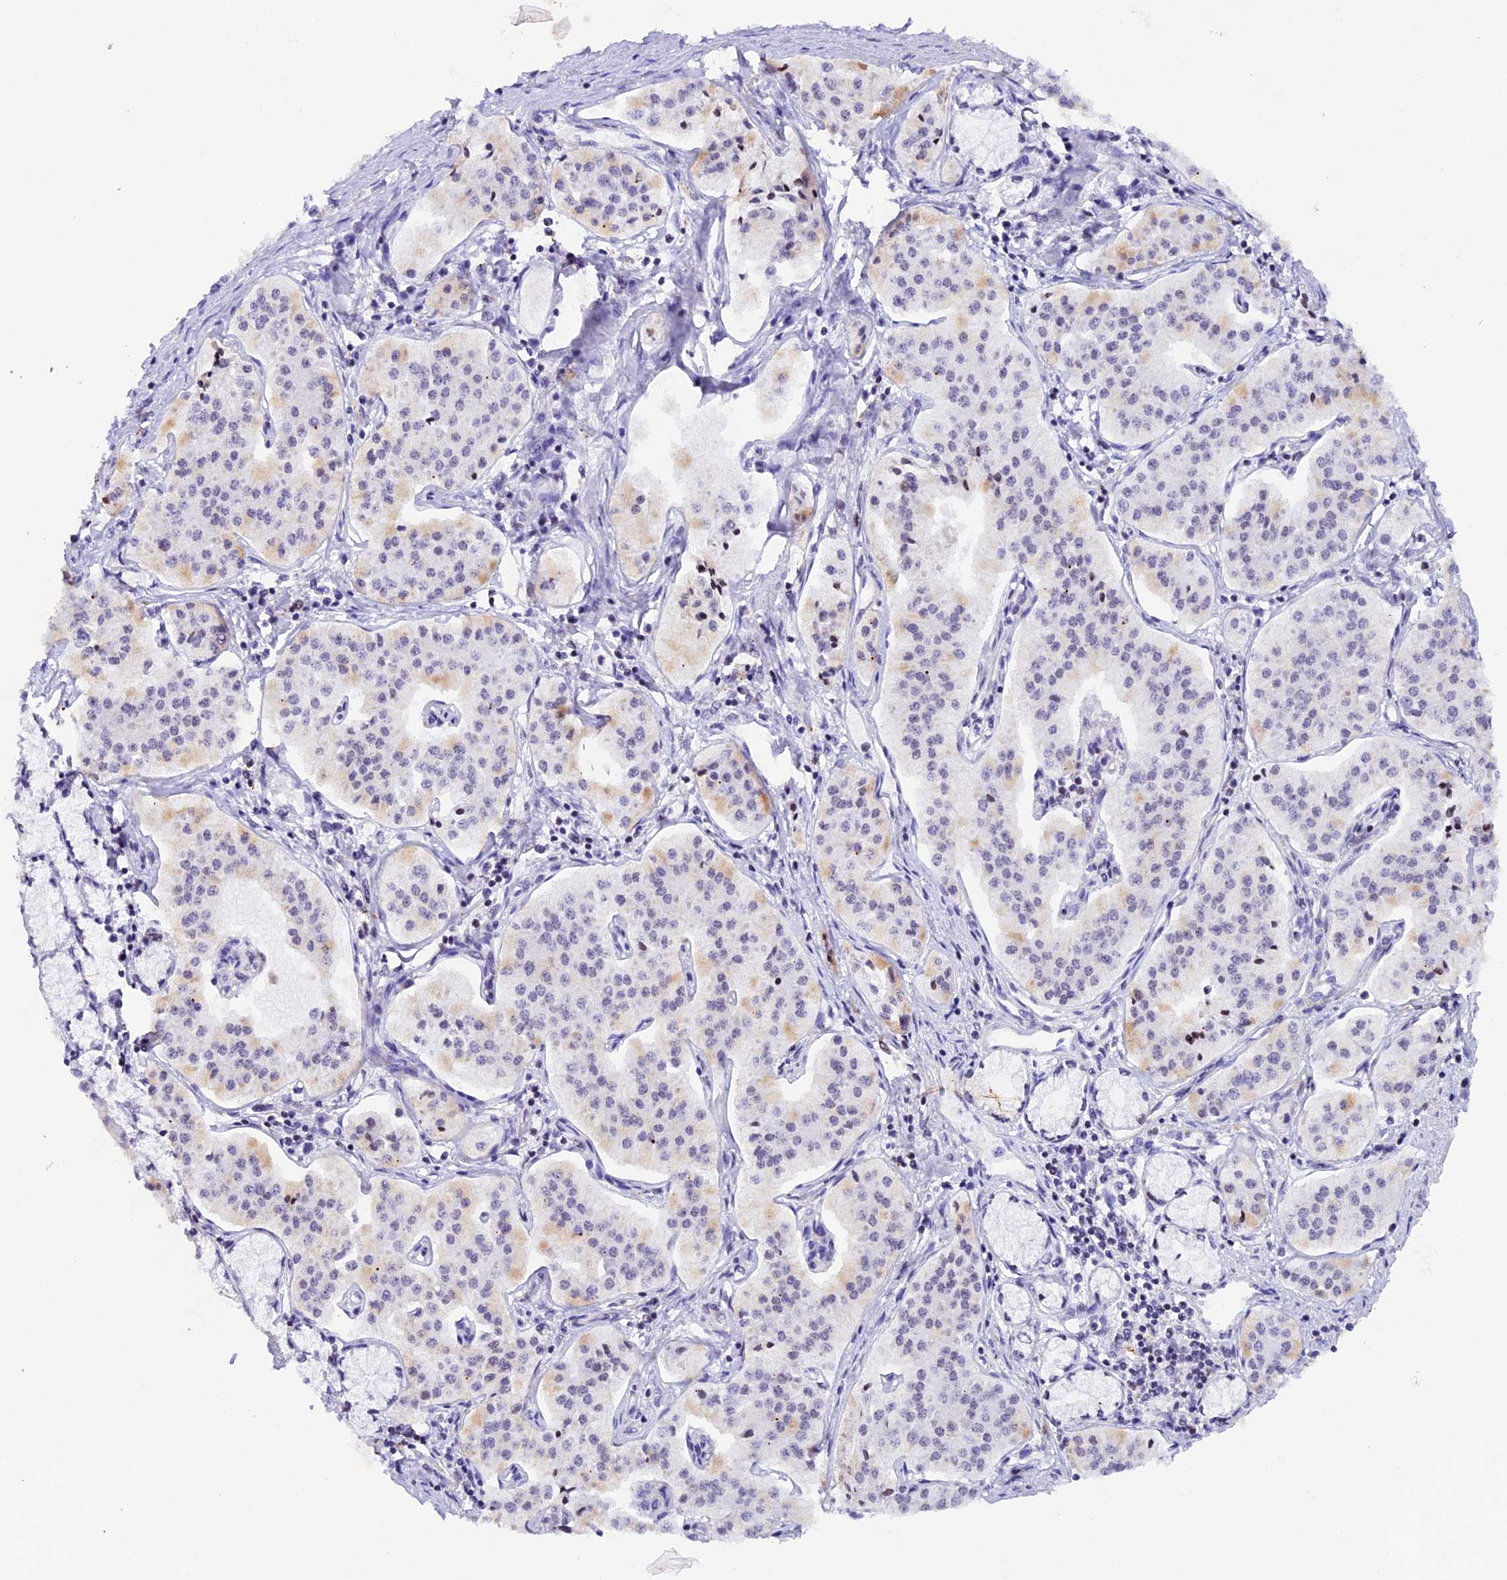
{"staining": {"intensity": "weak", "quantity": "<25%", "location": "cytoplasmic/membranous"}, "tissue": "pancreatic cancer", "cell_type": "Tumor cells", "image_type": "cancer", "snomed": [{"axis": "morphology", "description": "Adenocarcinoma, NOS"}, {"axis": "topography", "description": "Pancreas"}], "caption": "Immunohistochemistry (IHC) of human pancreatic adenocarcinoma exhibits no positivity in tumor cells.", "gene": "TFAM", "patient": {"sex": "female", "age": 50}}